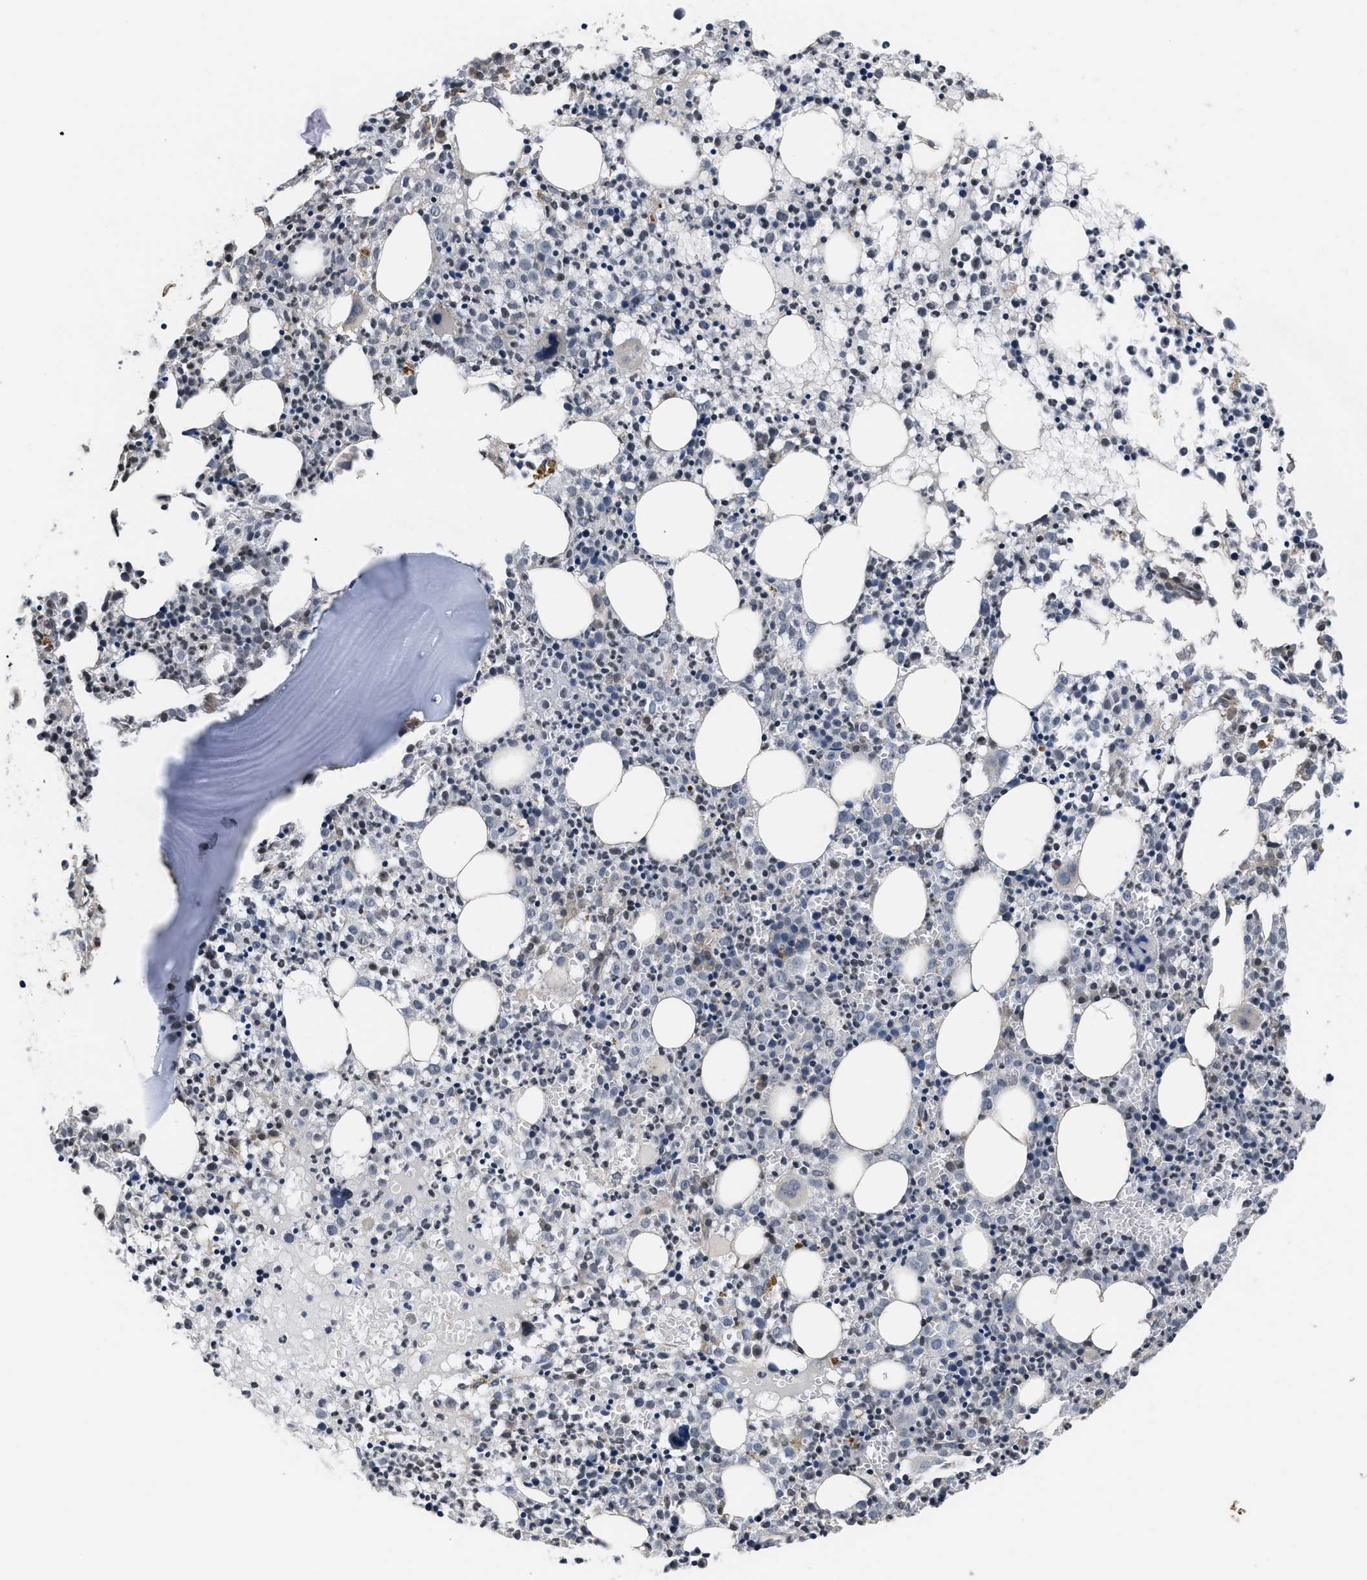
{"staining": {"intensity": "moderate", "quantity": "<25%", "location": "cytoplasmic/membranous,nuclear"}, "tissue": "bone marrow", "cell_type": "Hematopoietic cells", "image_type": "normal", "snomed": [{"axis": "morphology", "description": "Normal tissue, NOS"}, {"axis": "morphology", "description": "Inflammation, NOS"}, {"axis": "topography", "description": "Bone marrow"}], "caption": "IHC (DAB) staining of normal human bone marrow exhibits moderate cytoplasmic/membranous,nuclear protein expression in approximately <25% of hematopoietic cells. The staining was performed using DAB (3,3'-diaminobenzidine), with brown indicating positive protein expression. Nuclei are stained blue with hematoxylin.", "gene": "DNAJC14", "patient": {"sex": "male", "age": 25}}